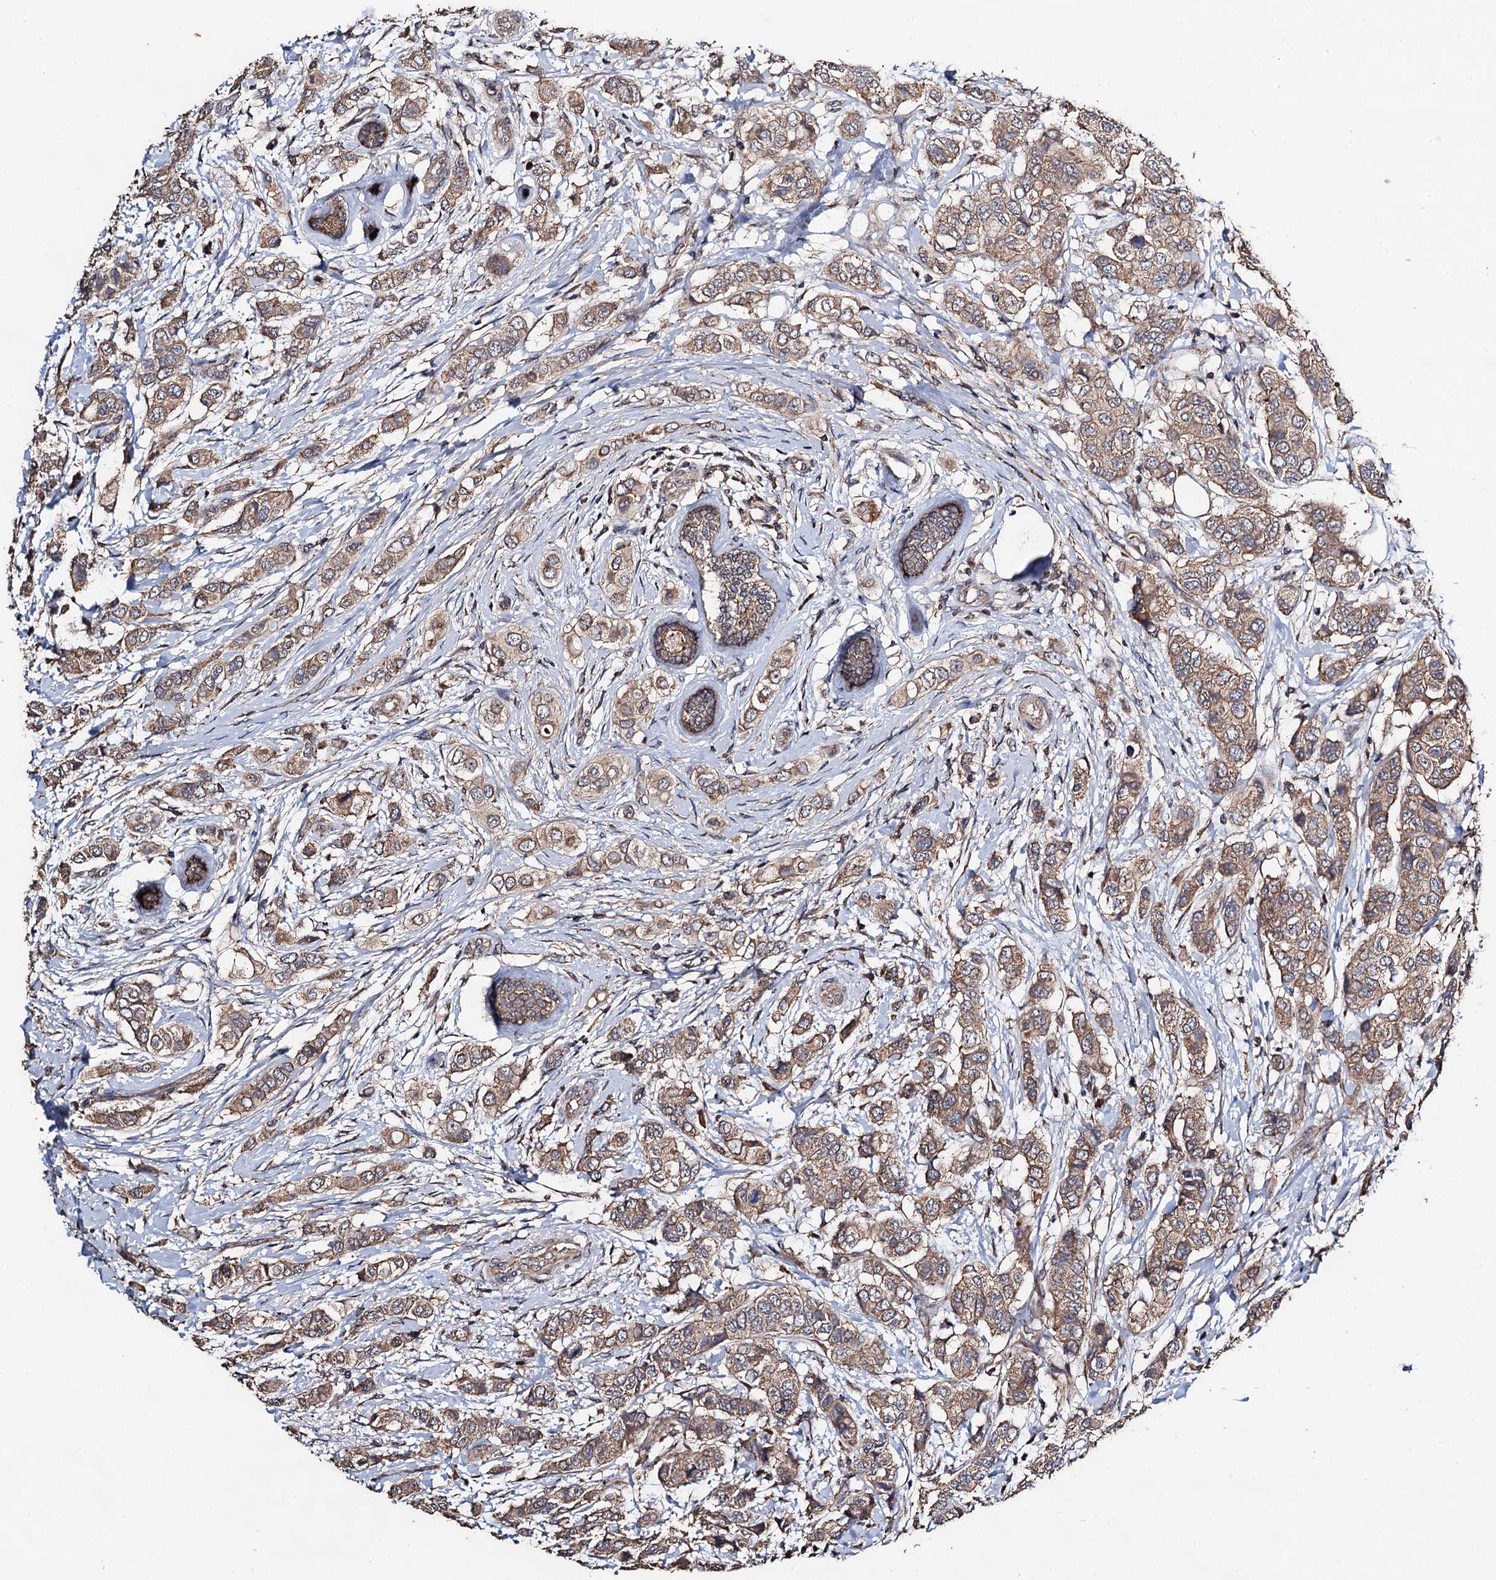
{"staining": {"intensity": "weak", "quantity": ">75%", "location": "cytoplasmic/membranous"}, "tissue": "breast cancer", "cell_type": "Tumor cells", "image_type": "cancer", "snomed": [{"axis": "morphology", "description": "Lobular carcinoma"}, {"axis": "topography", "description": "Breast"}], "caption": "Weak cytoplasmic/membranous protein staining is identified in about >75% of tumor cells in lobular carcinoma (breast). (DAB IHC with brightfield microscopy, high magnification).", "gene": "PPTC7", "patient": {"sex": "female", "age": 51}}